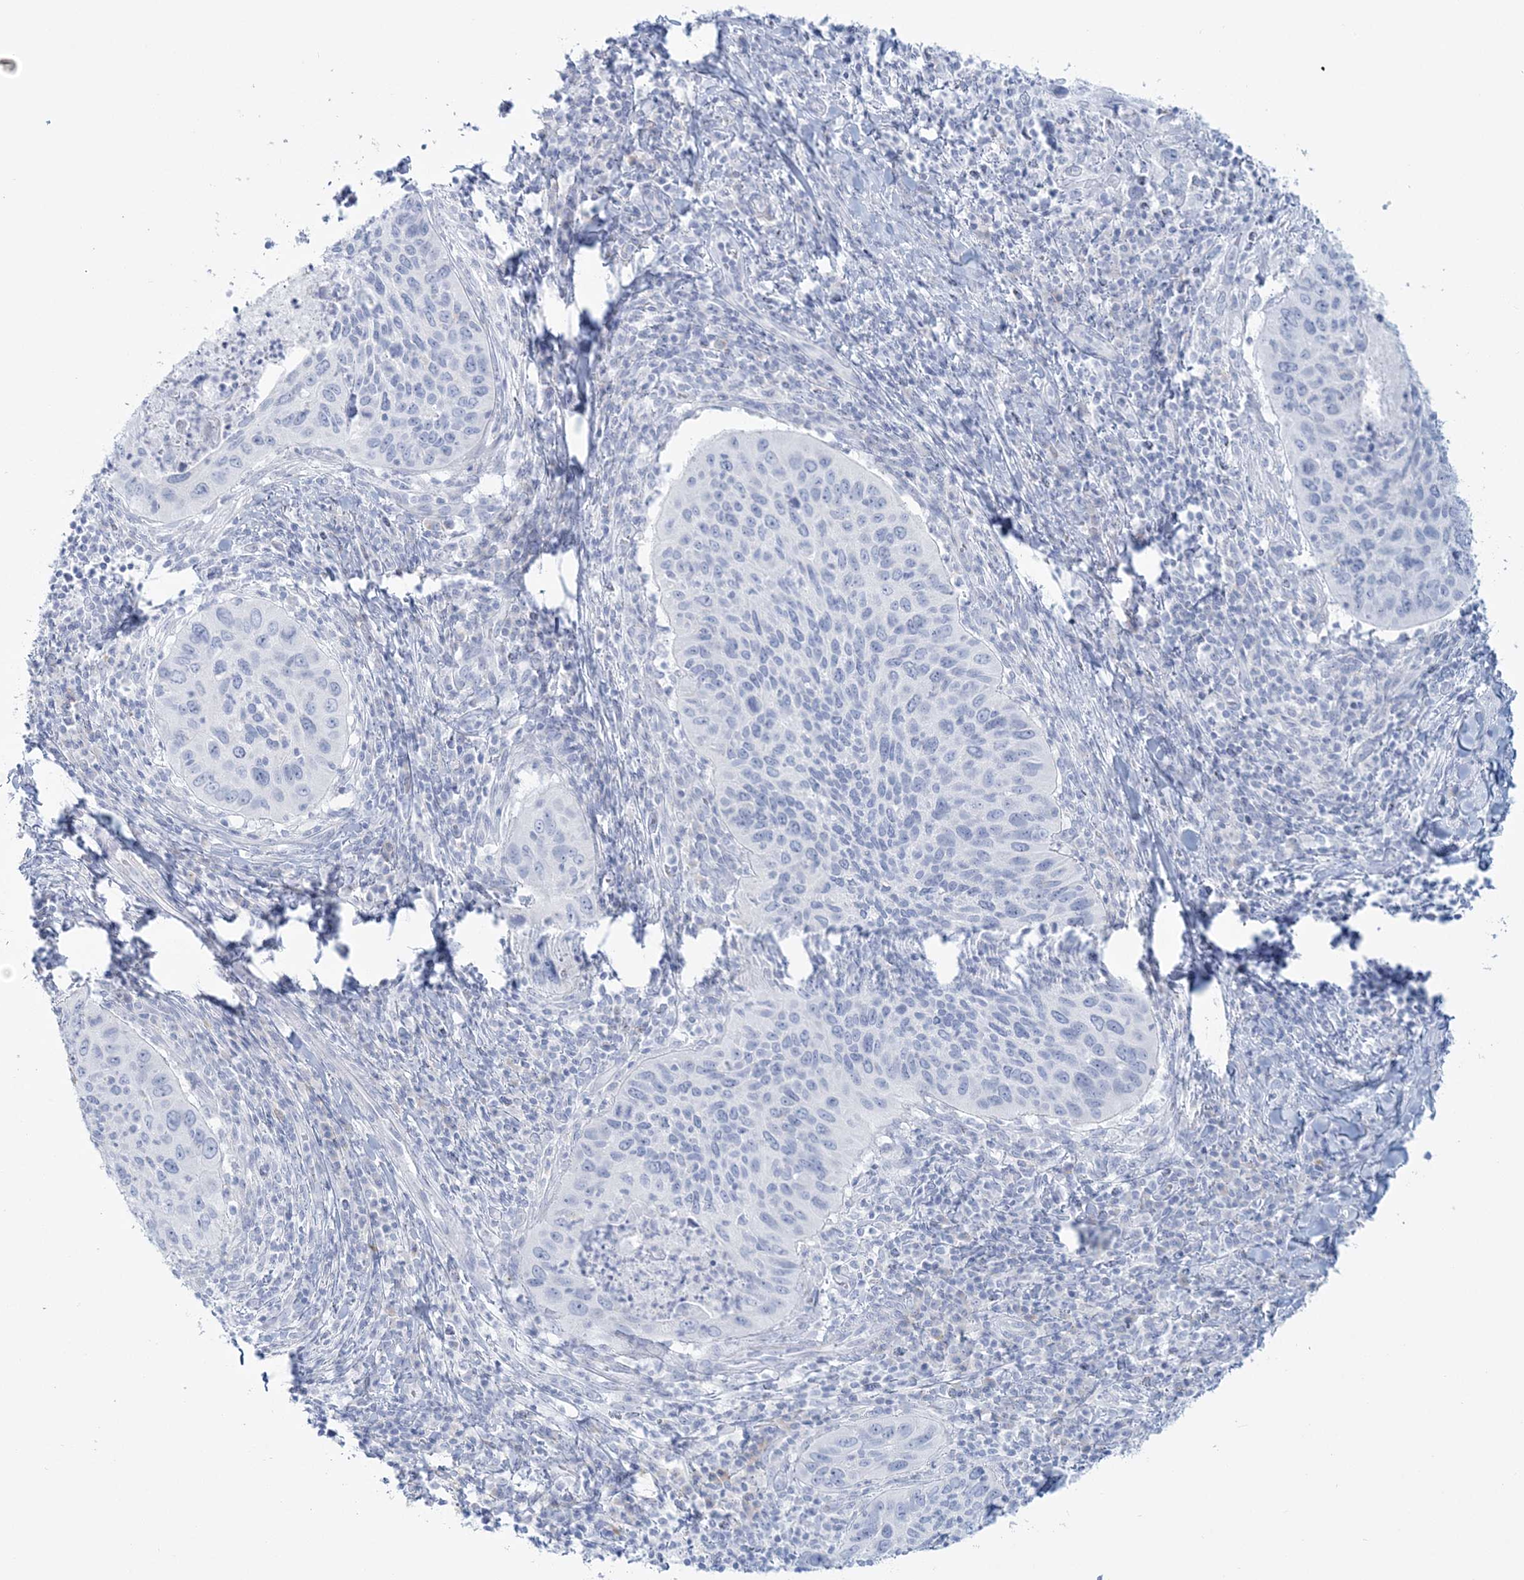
{"staining": {"intensity": "negative", "quantity": "none", "location": "none"}, "tissue": "cervical cancer", "cell_type": "Tumor cells", "image_type": "cancer", "snomed": [{"axis": "morphology", "description": "Squamous cell carcinoma, NOS"}, {"axis": "topography", "description": "Cervix"}], "caption": "This is an immunohistochemistry (IHC) histopathology image of human cervical squamous cell carcinoma. There is no staining in tumor cells.", "gene": "ADGB", "patient": {"sex": "female", "age": 38}}